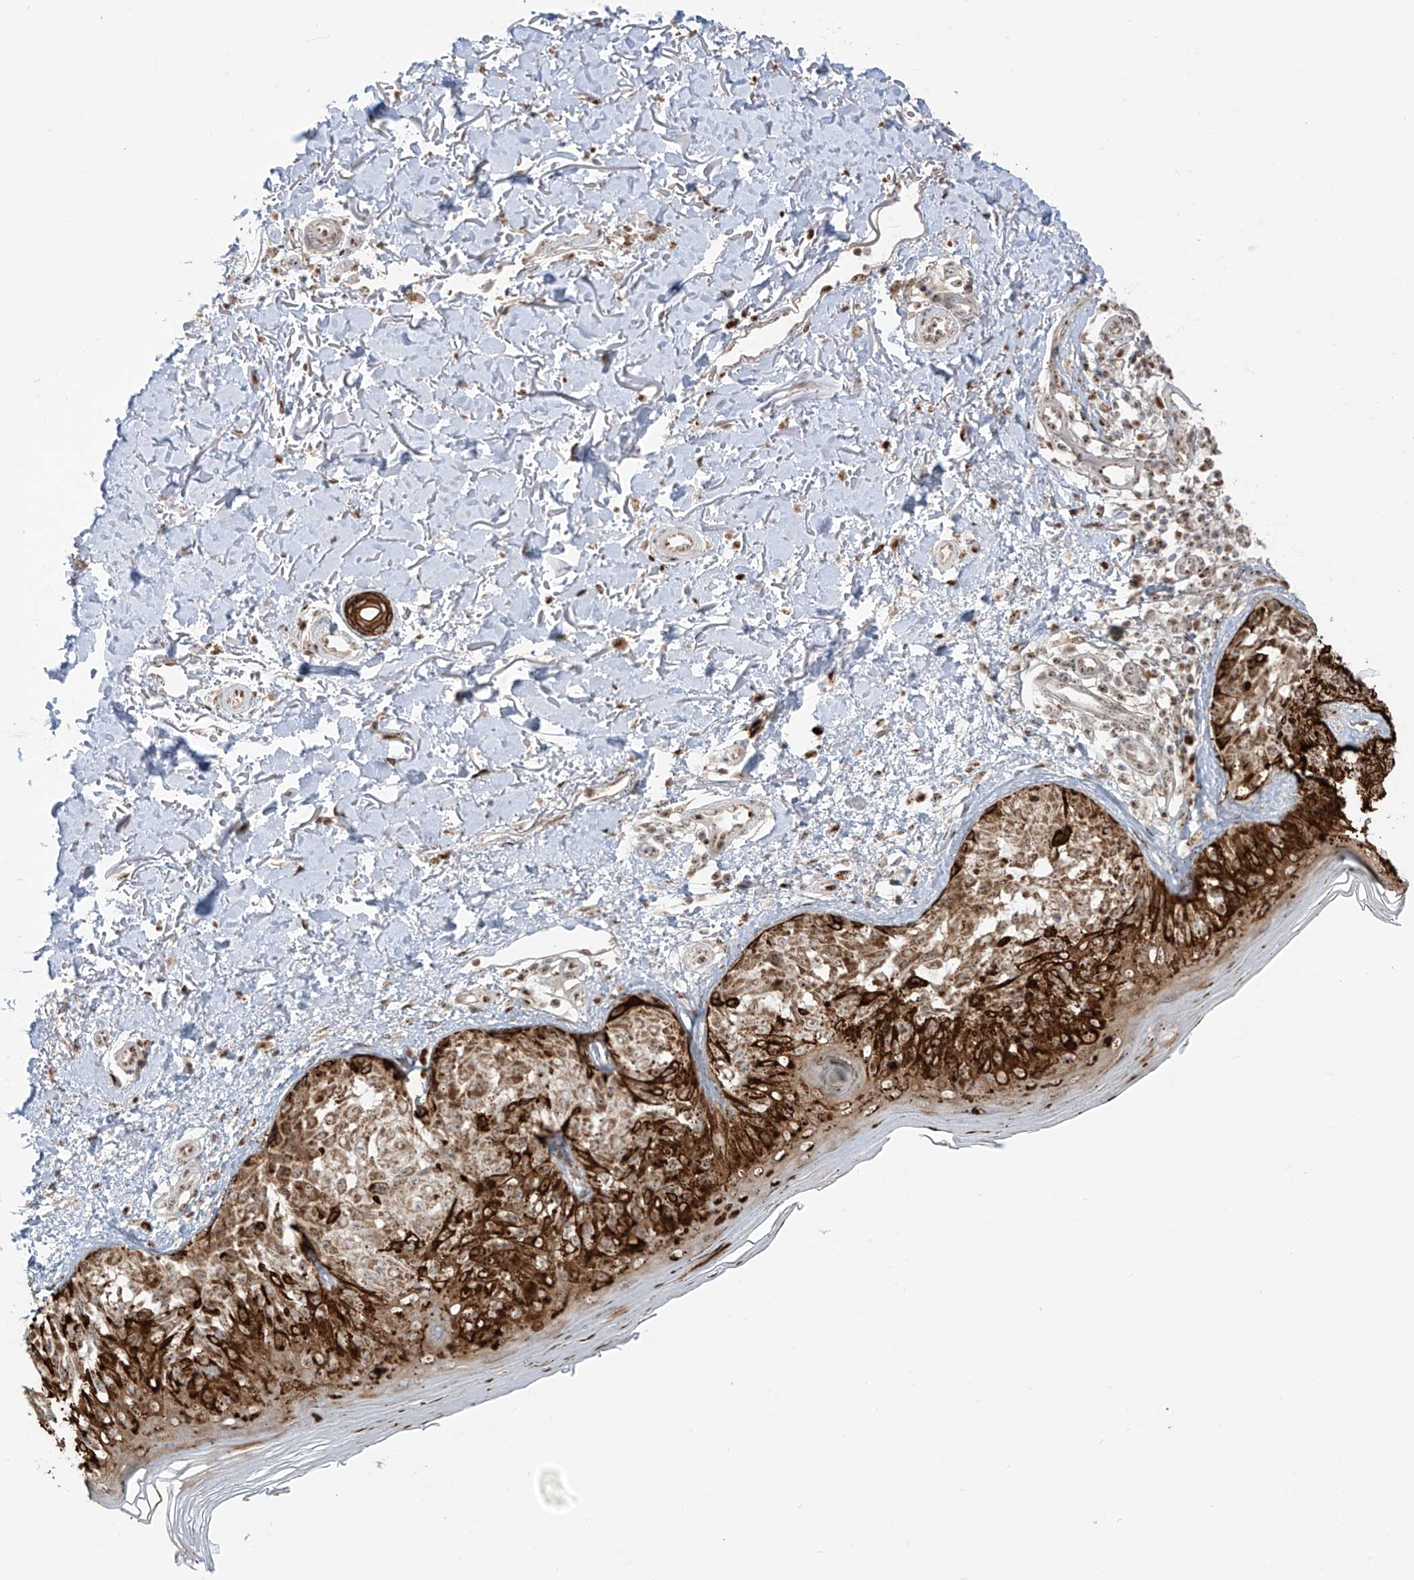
{"staining": {"intensity": "moderate", "quantity": ">75%", "location": "cytoplasmic/membranous,nuclear"}, "tissue": "melanoma", "cell_type": "Tumor cells", "image_type": "cancer", "snomed": [{"axis": "morphology", "description": "Malignant melanoma, NOS"}, {"axis": "topography", "description": "Skin"}], "caption": "Malignant melanoma stained with immunohistochemistry (IHC) exhibits moderate cytoplasmic/membranous and nuclear expression in approximately >75% of tumor cells.", "gene": "ZBTB8A", "patient": {"sex": "female", "age": 50}}